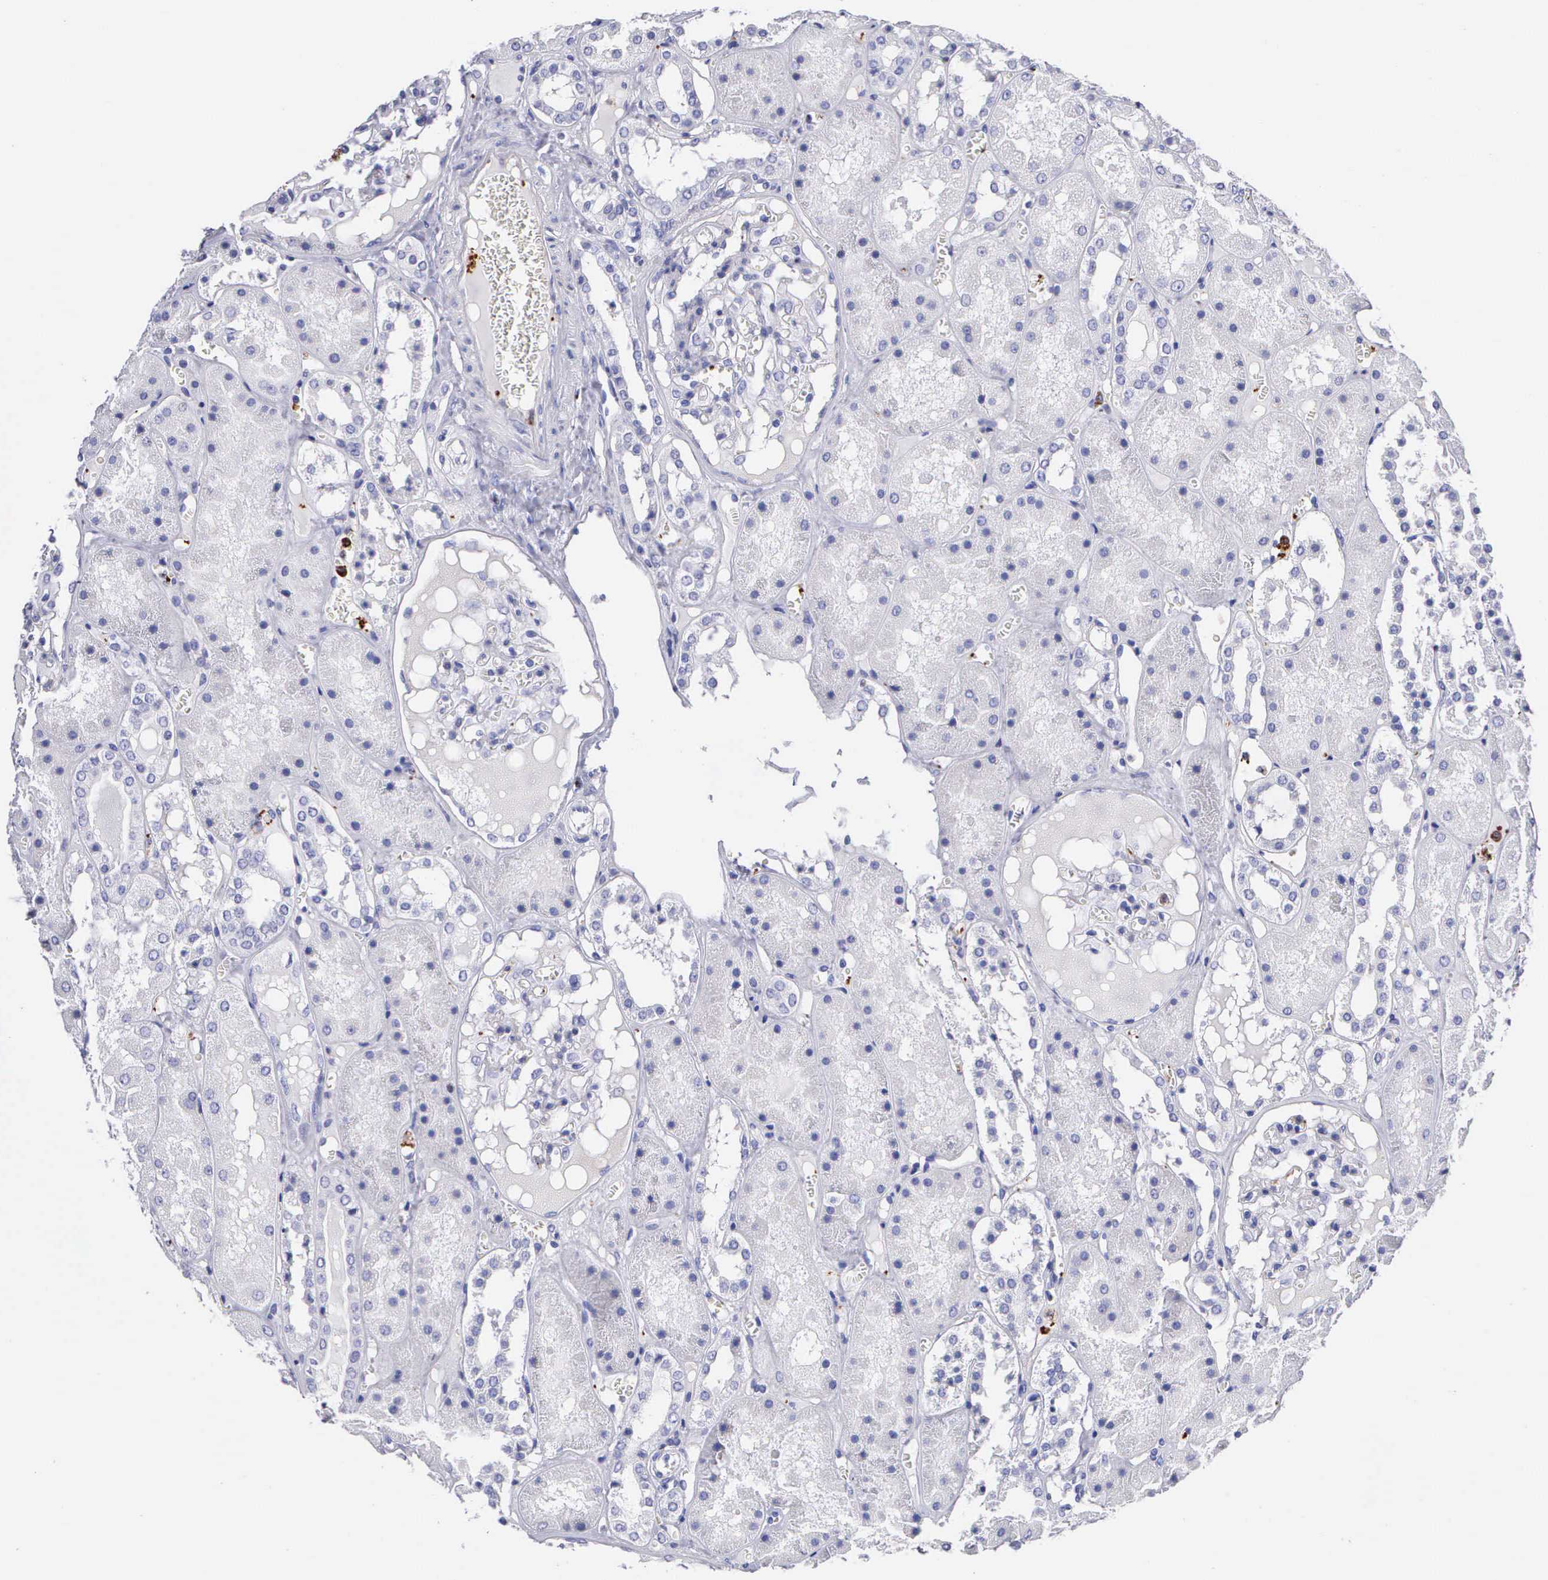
{"staining": {"intensity": "negative", "quantity": "none", "location": "none"}, "tissue": "kidney", "cell_type": "Cells in glomeruli", "image_type": "normal", "snomed": [{"axis": "morphology", "description": "Normal tissue, NOS"}, {"axis": "topography", "description": "Kidney"}], "caption": "A photomicrograph of kidney stained for a protein demonstrates no brown staining in cells in glomeruli. (IHC, brightfield microscopy, high magnification).", "gene": "SRGN", "patient": {"sex": "male", "age": 36}}